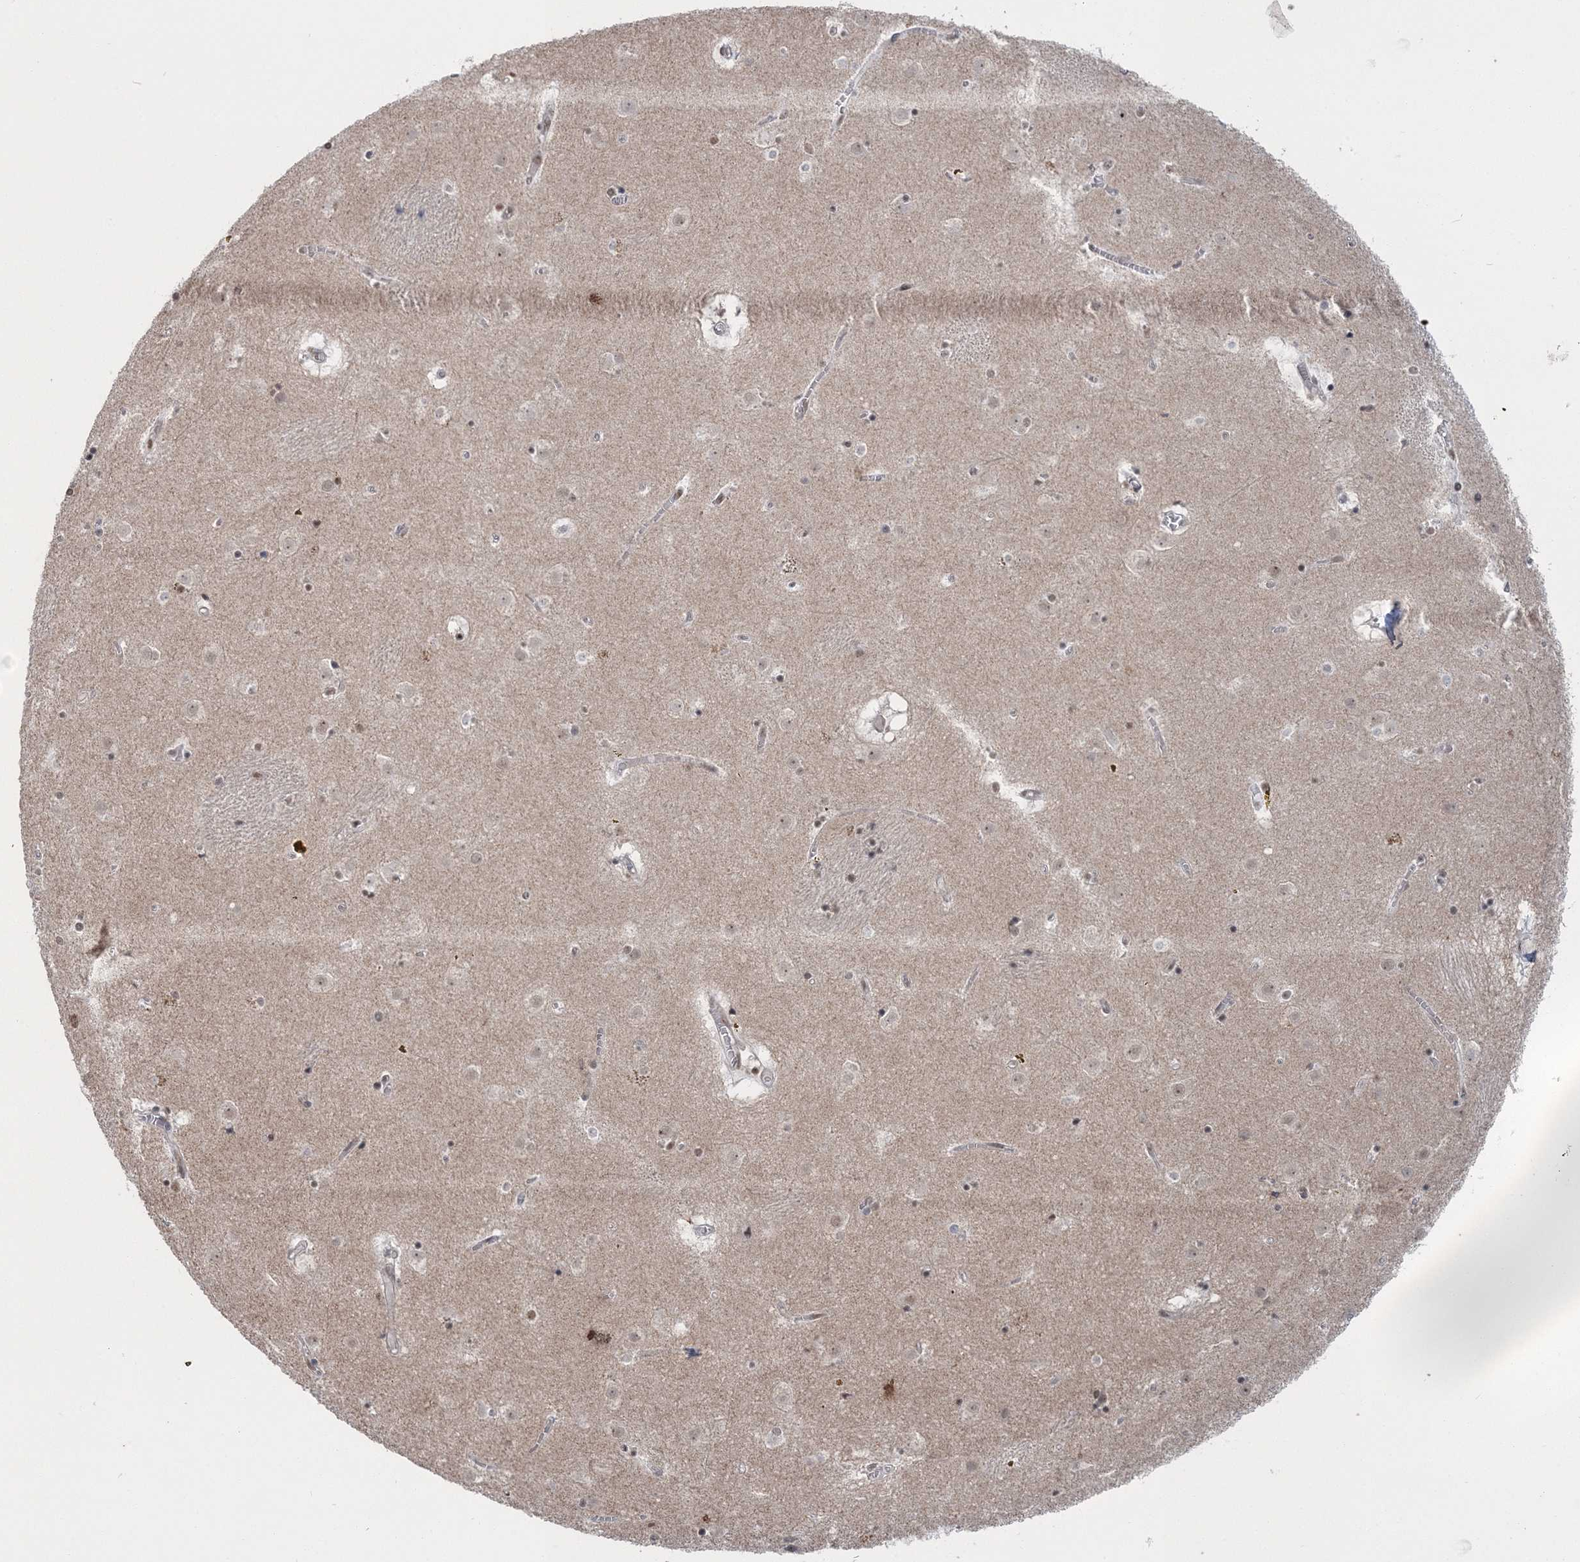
{"staining": {"intensity": "weak", "quantity": "25%-75%", "location": "nuclear"}, "tissue": "caudate", "cell_type": "Glial cells", "image_type": "normal", "snomed": [{"axis": "morphology", "description": "Normal tissue, NOS"}, {"axis": "topography", "description": "Lateral ventricle wall"}], "caption": "Weak nuclear expression for a protein is present in about 25%-75% of glial cells of benign caudate using immunohistochemistry.", "gene": "PDS5A", "patient": {"sex": "male", "age": 70}}